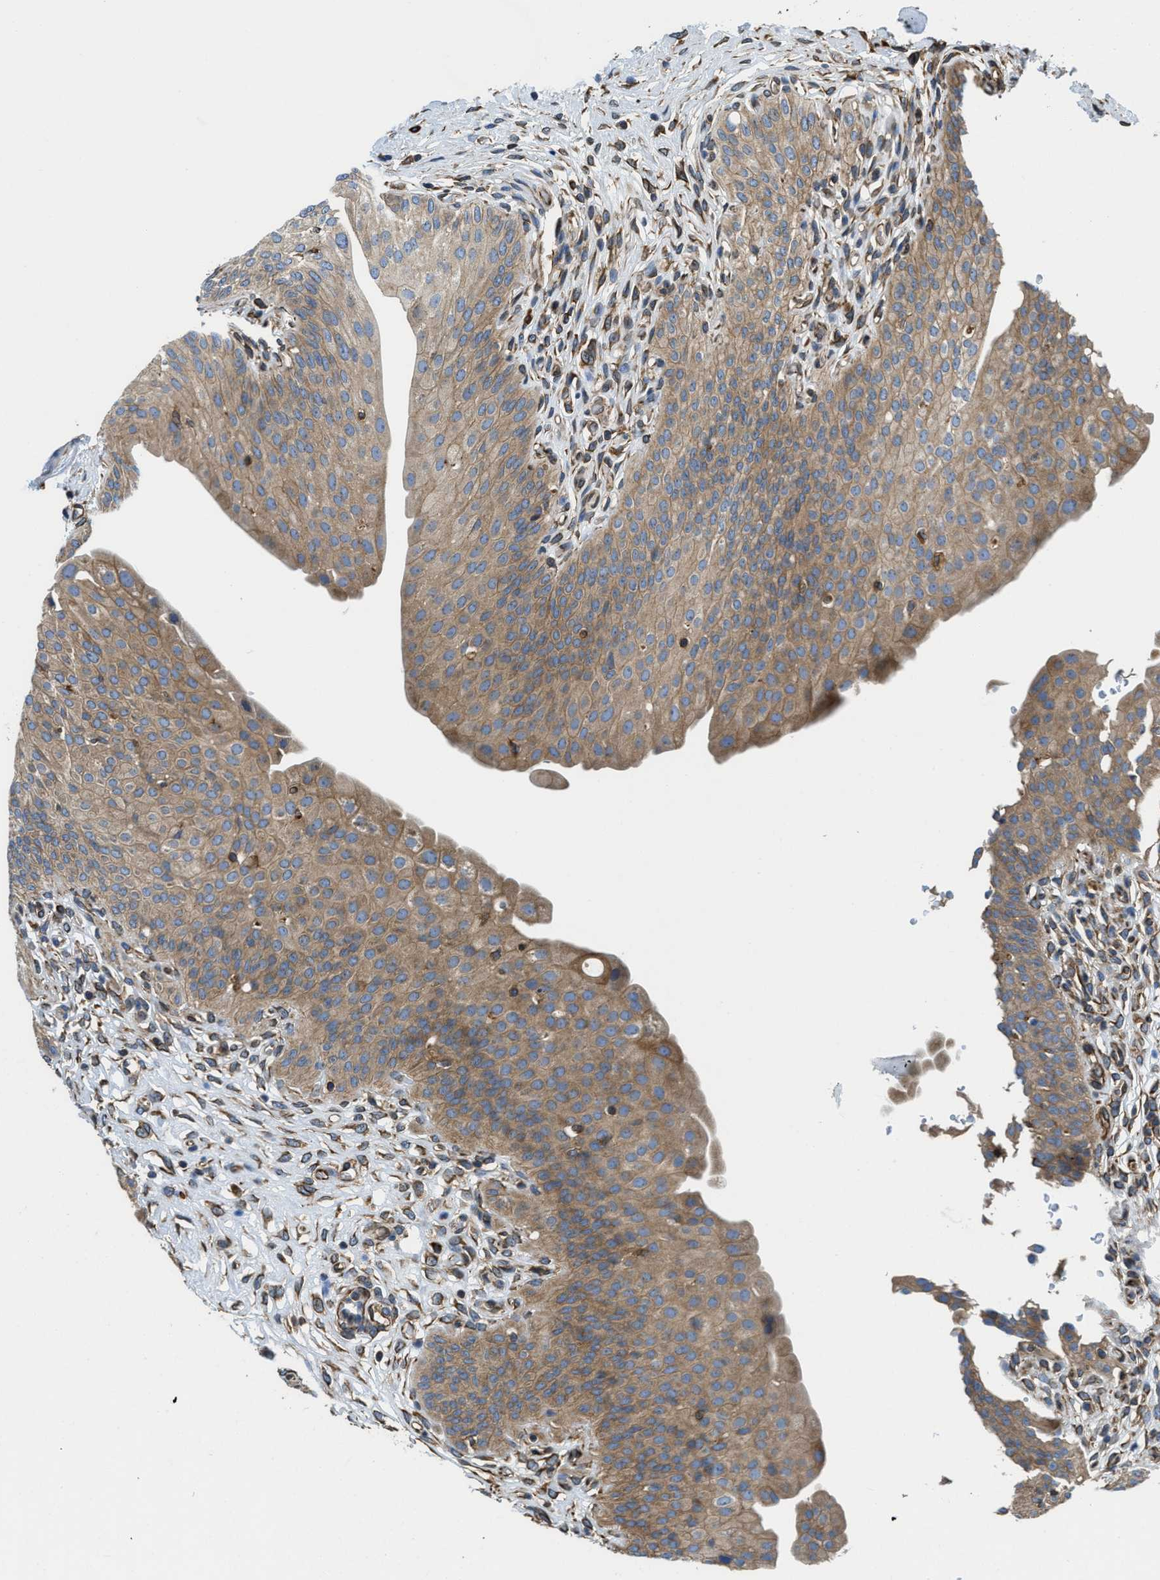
{"staining": {"intensity": "moderate", "quantity": ">75%", "location": "cytoplasmic/membranous"}, "tissue": "urinary bladder", "cell_type": "Urothelial cells", "image_type": "normal", "snomed": [{"axis": "morphology", "description": "Normal tissue, NOS"}, {"axis": "topography", "description": "Urinary bladder"}], "caption": "High-power microscopy captured an IHC image of unremarkable urinary bladder, revealing moderate cytoplasmic/membranous expression in approximately >75% of urothelial cells.", "gene": "HSD17B12", "patient": {"sex": "male", "age": 46}}